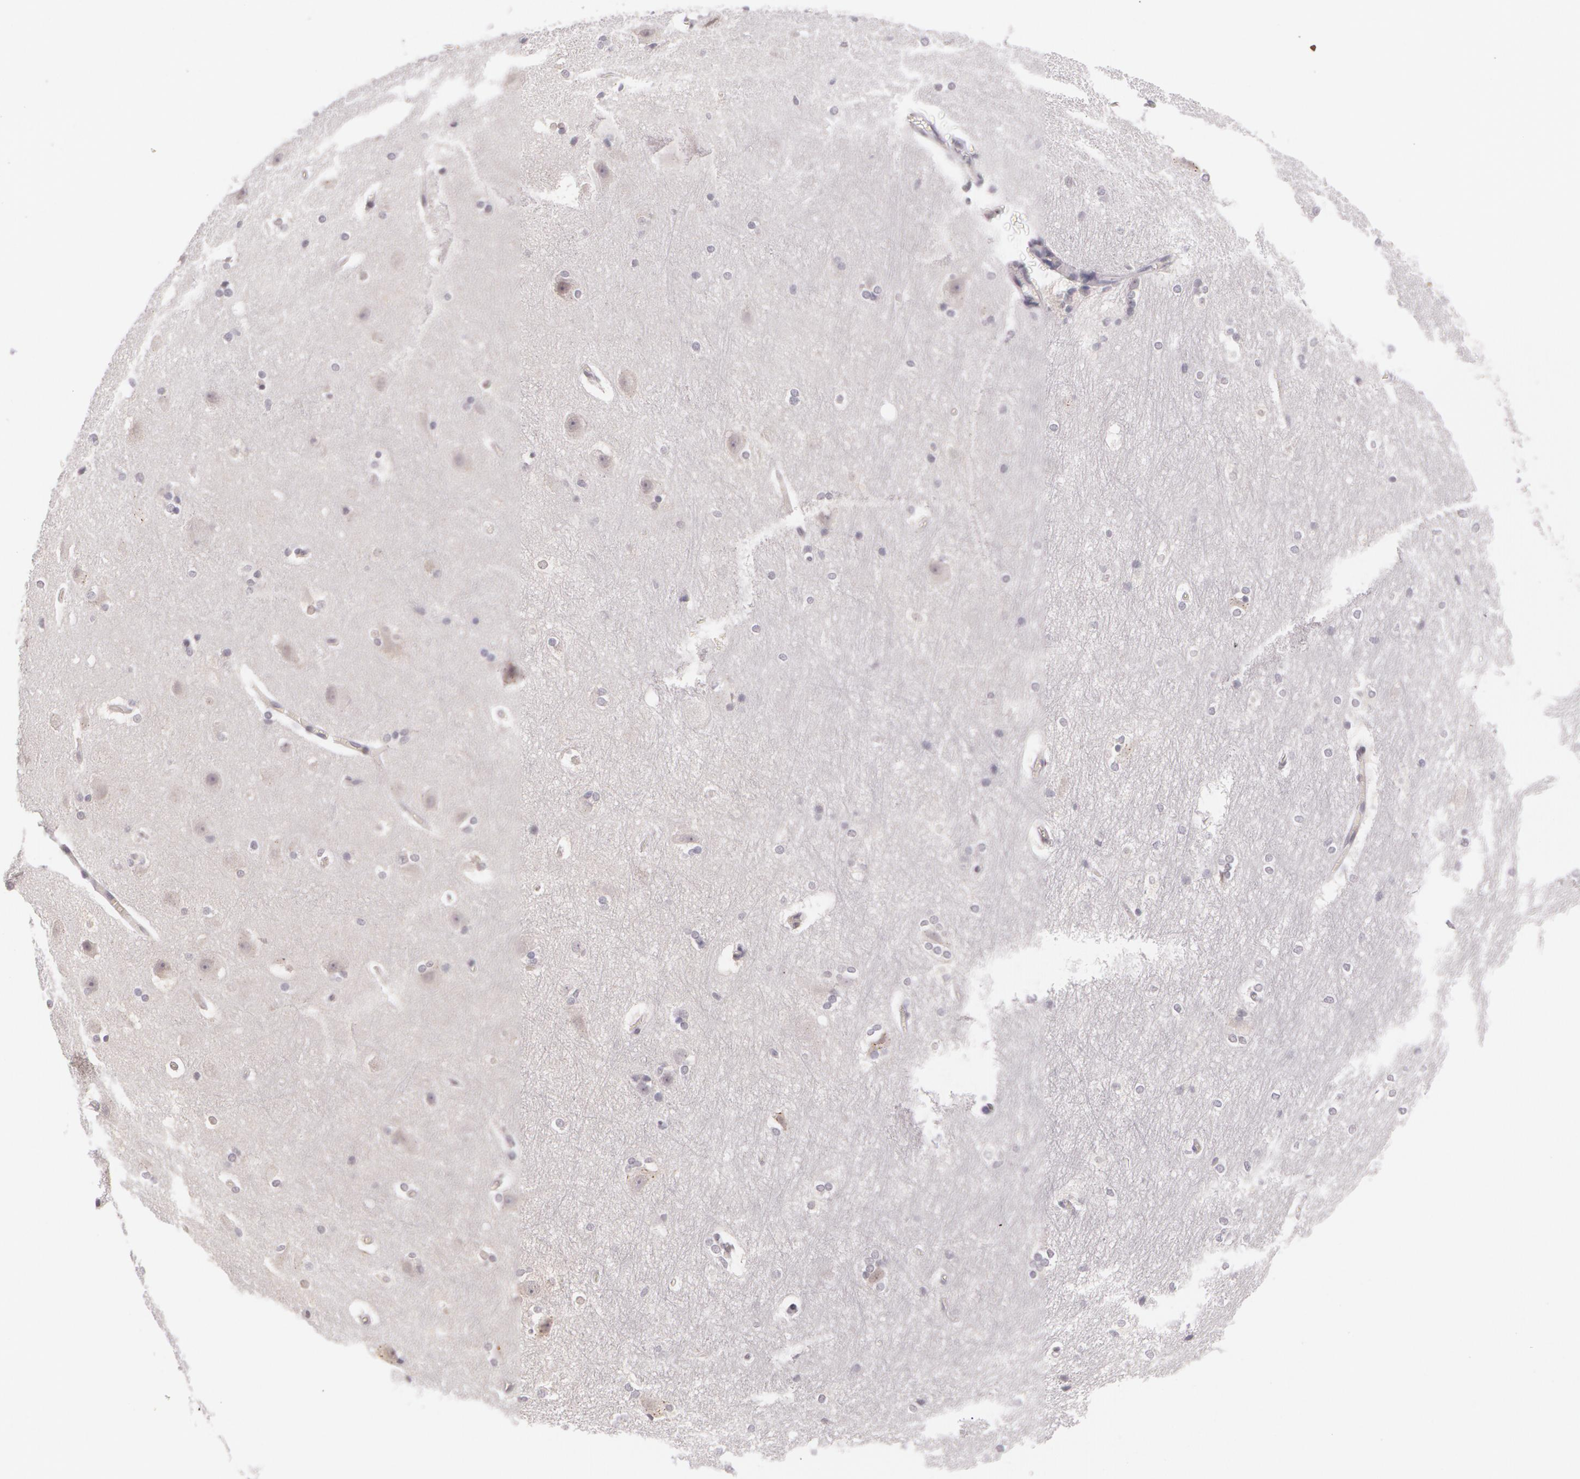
{"staining": {"intensity": "negative", "quantity": "none", "location": "none"}, "tissue": "hippocampus", "cell_type": "Glial cells", "image_type": "normal", "snomed": [{"axis": "morphology", "description": "Normal tissue, NOS"}, {"axis": "topography", "description": "Hippocampus"}], "caption": "Human hippocampus stained for a protein using immunohistochemistry displays no expression in glial cells.", "gene": "LBP", "patient": {"sex": "female", "age": 19}}